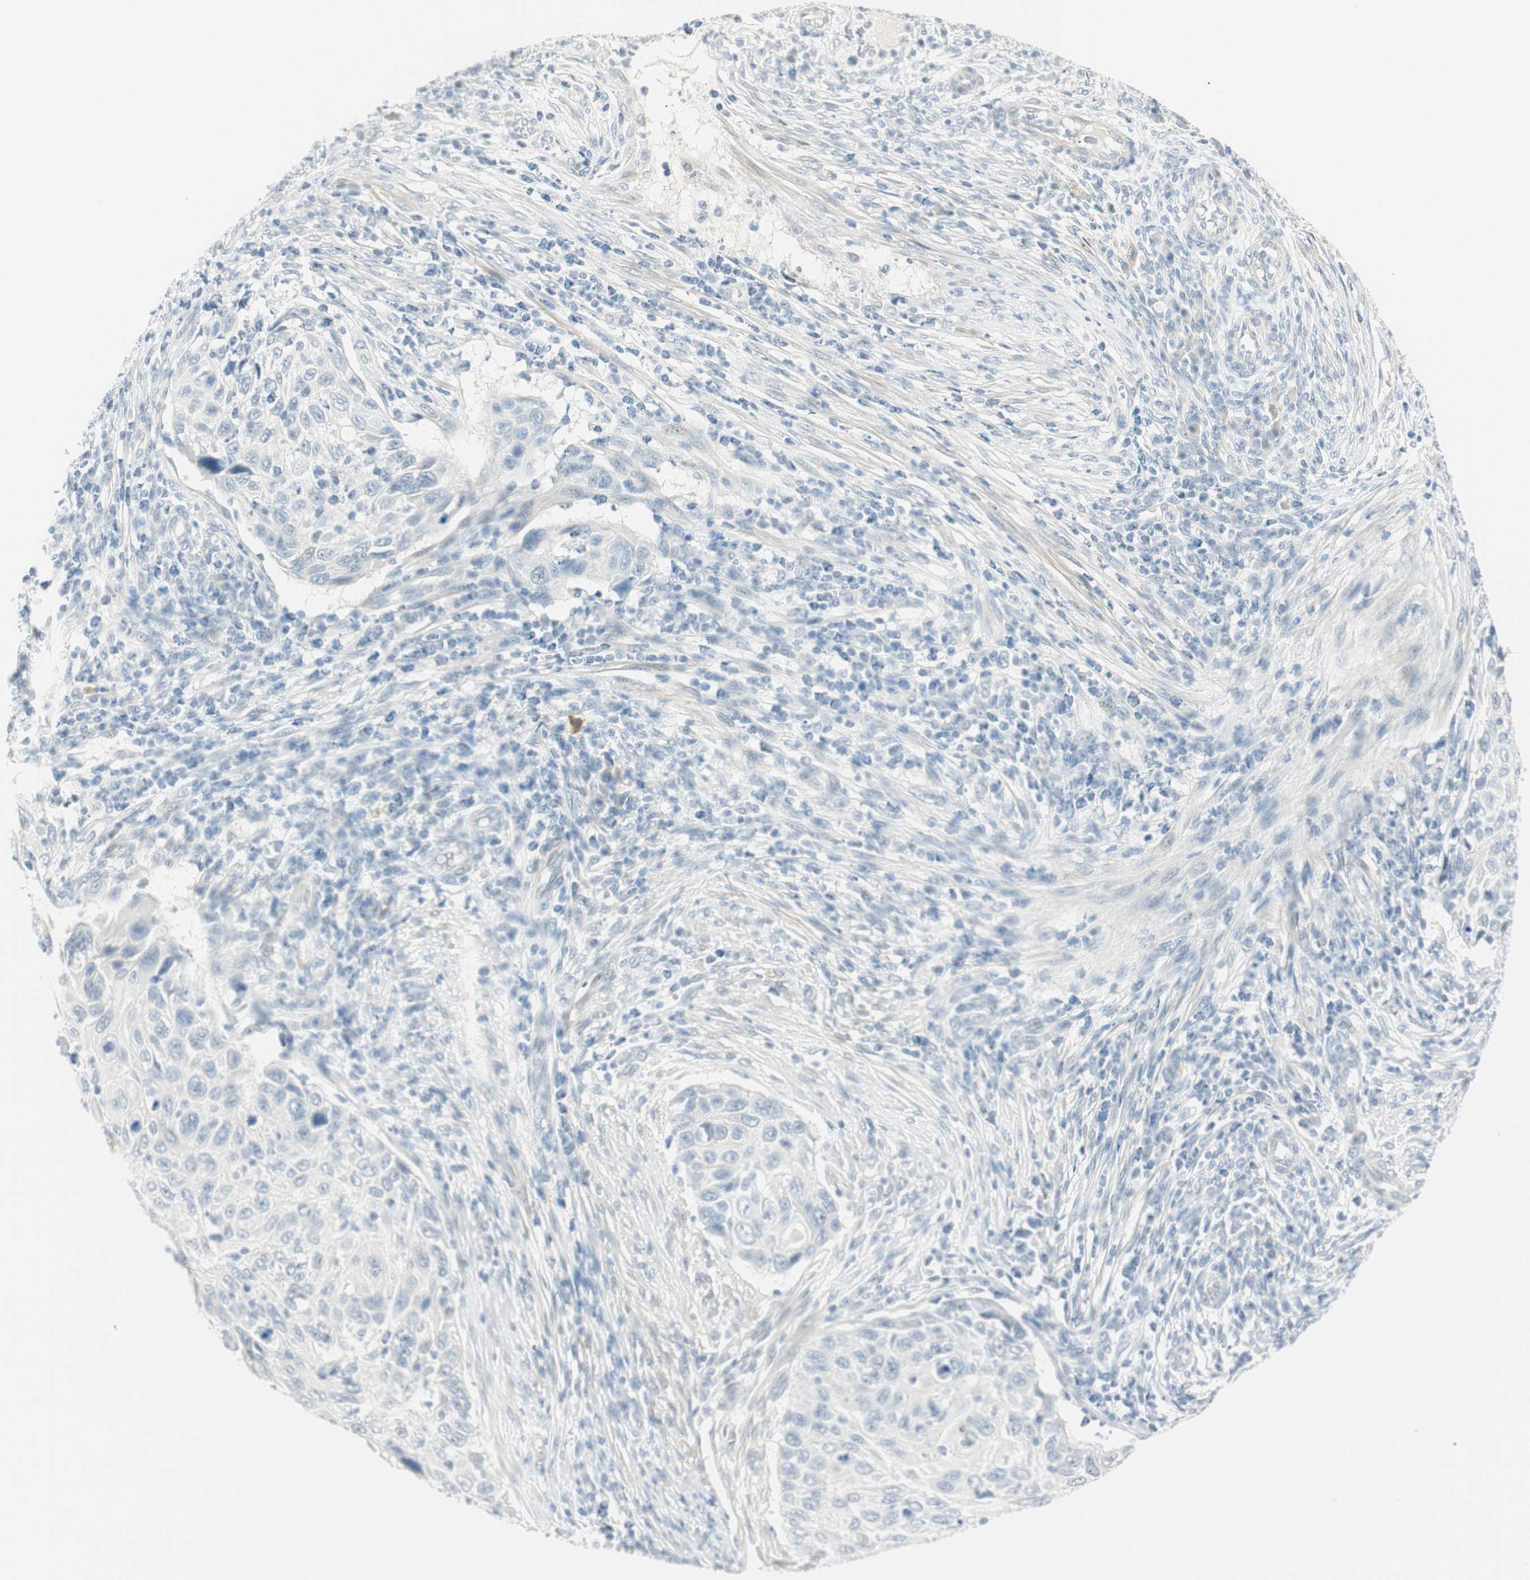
{"staining": {"intensity": "negative", "quantity": "none", "location": "none"}, "tissue": "cervical cancer", "cell_type": "Tumor cells", "image_type": "cancer", "snomed": [{"axis": "morphology", "description": "Squamous cell carcinoma, NOS"}, {"axis": "topography", "description": "Cervix"}], "caption": "Immunohistochemical staining of cervical squamous cell carcinoma reveals no significant staining in tumor cells. The staining is performed using DAB brown chromogen with nuclei counter-stained in using hematoxylin.", "gene": "MLLT10", "patient": {"sex": "female", "age": 70}}